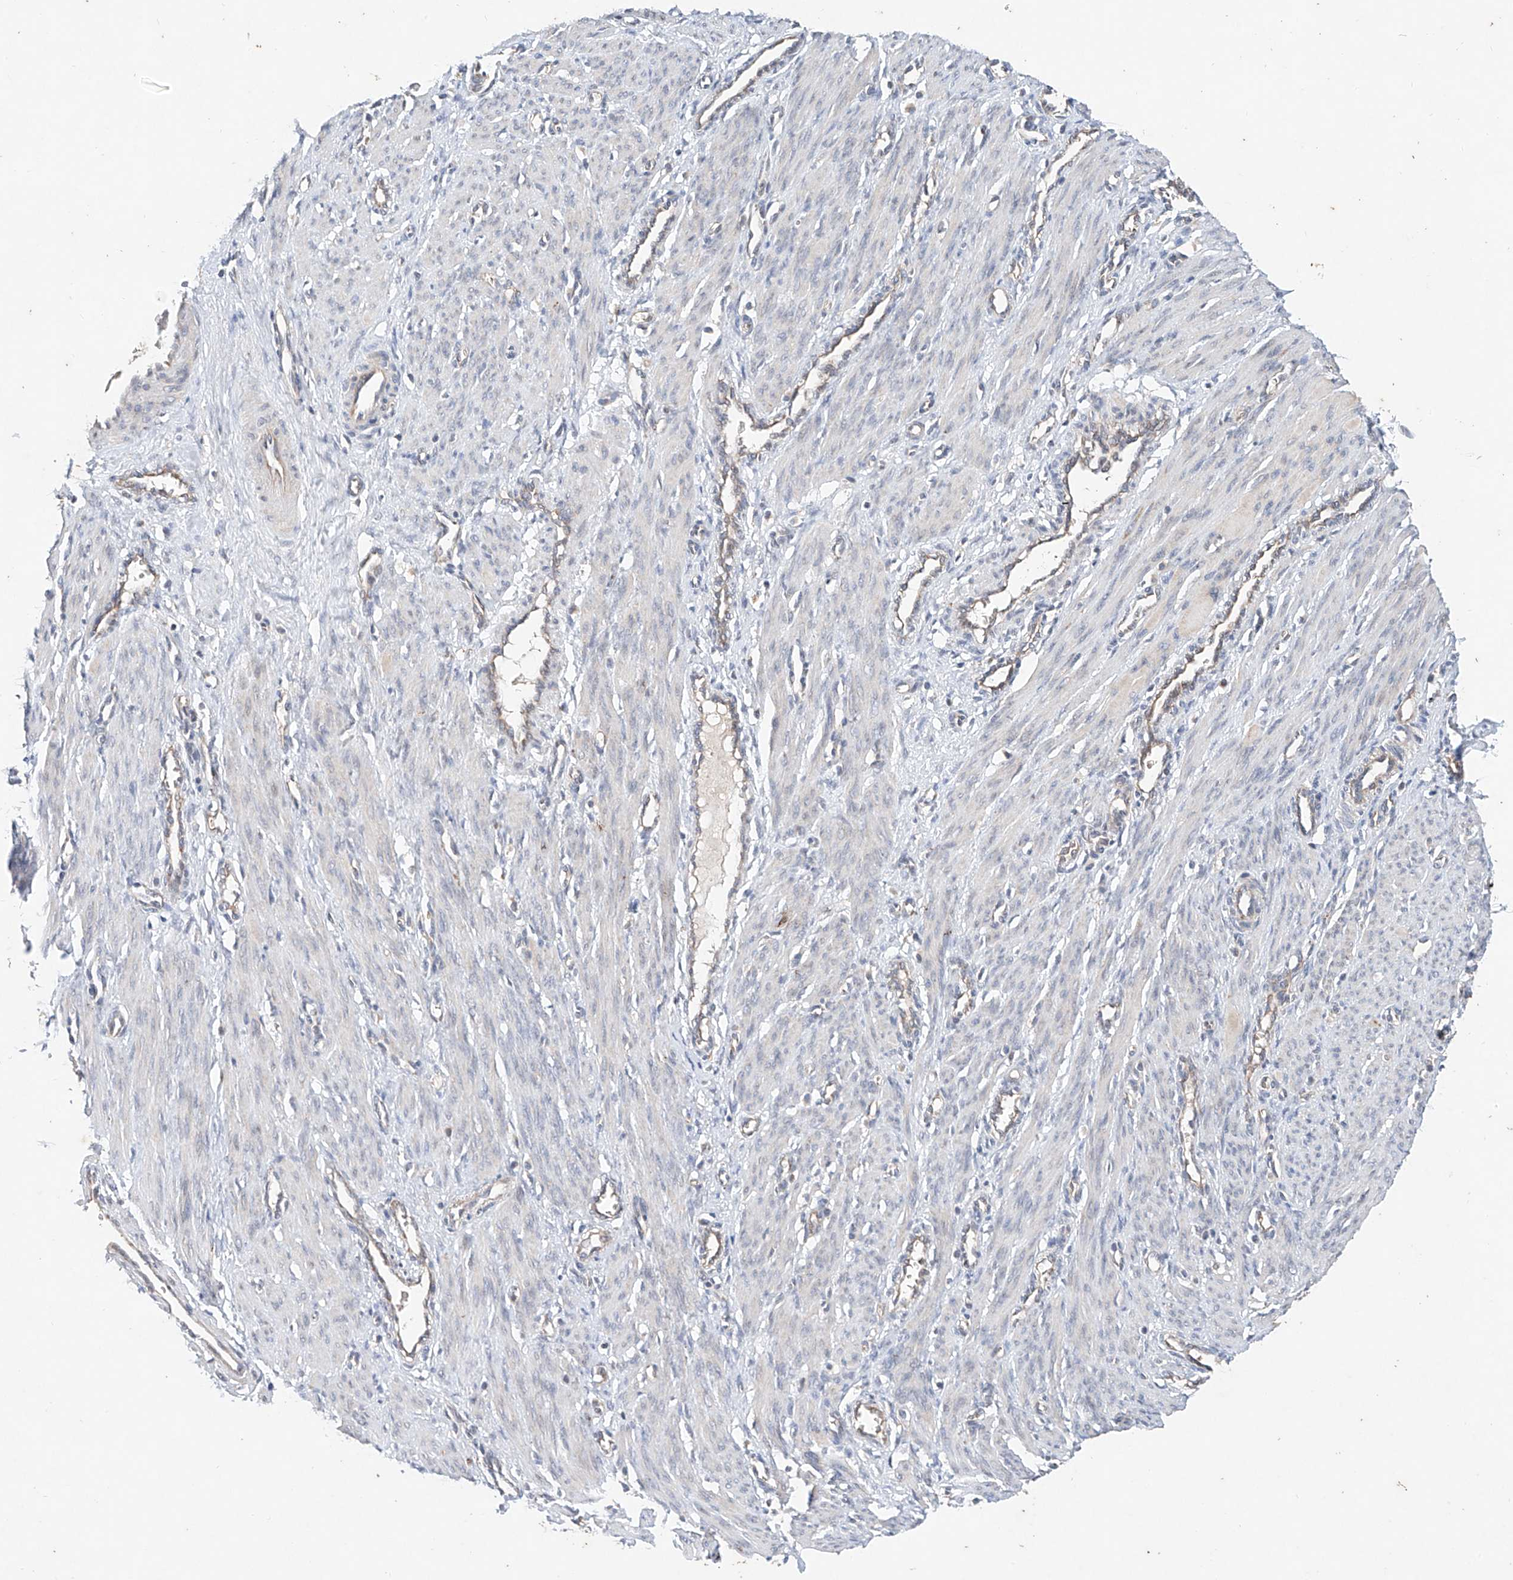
{"staining": {"intensity": "negative", "quantity": "none", "location": "none"}, "tissue": "smooth muscle", "cell_type": "Smooth muscle cells", "image_type": "normal", "snomed": [{"axis": "morphology", "description": "Normal tissue, NOS"}, {"axis": "topography", "description": "Endometrium"}], "caption": "The immunohistochemistry image has no significant positivity in smooth muscle cells of smooth muscle.", "gene": "FASTK", "patient": {"sex": "female", "age": 33}}